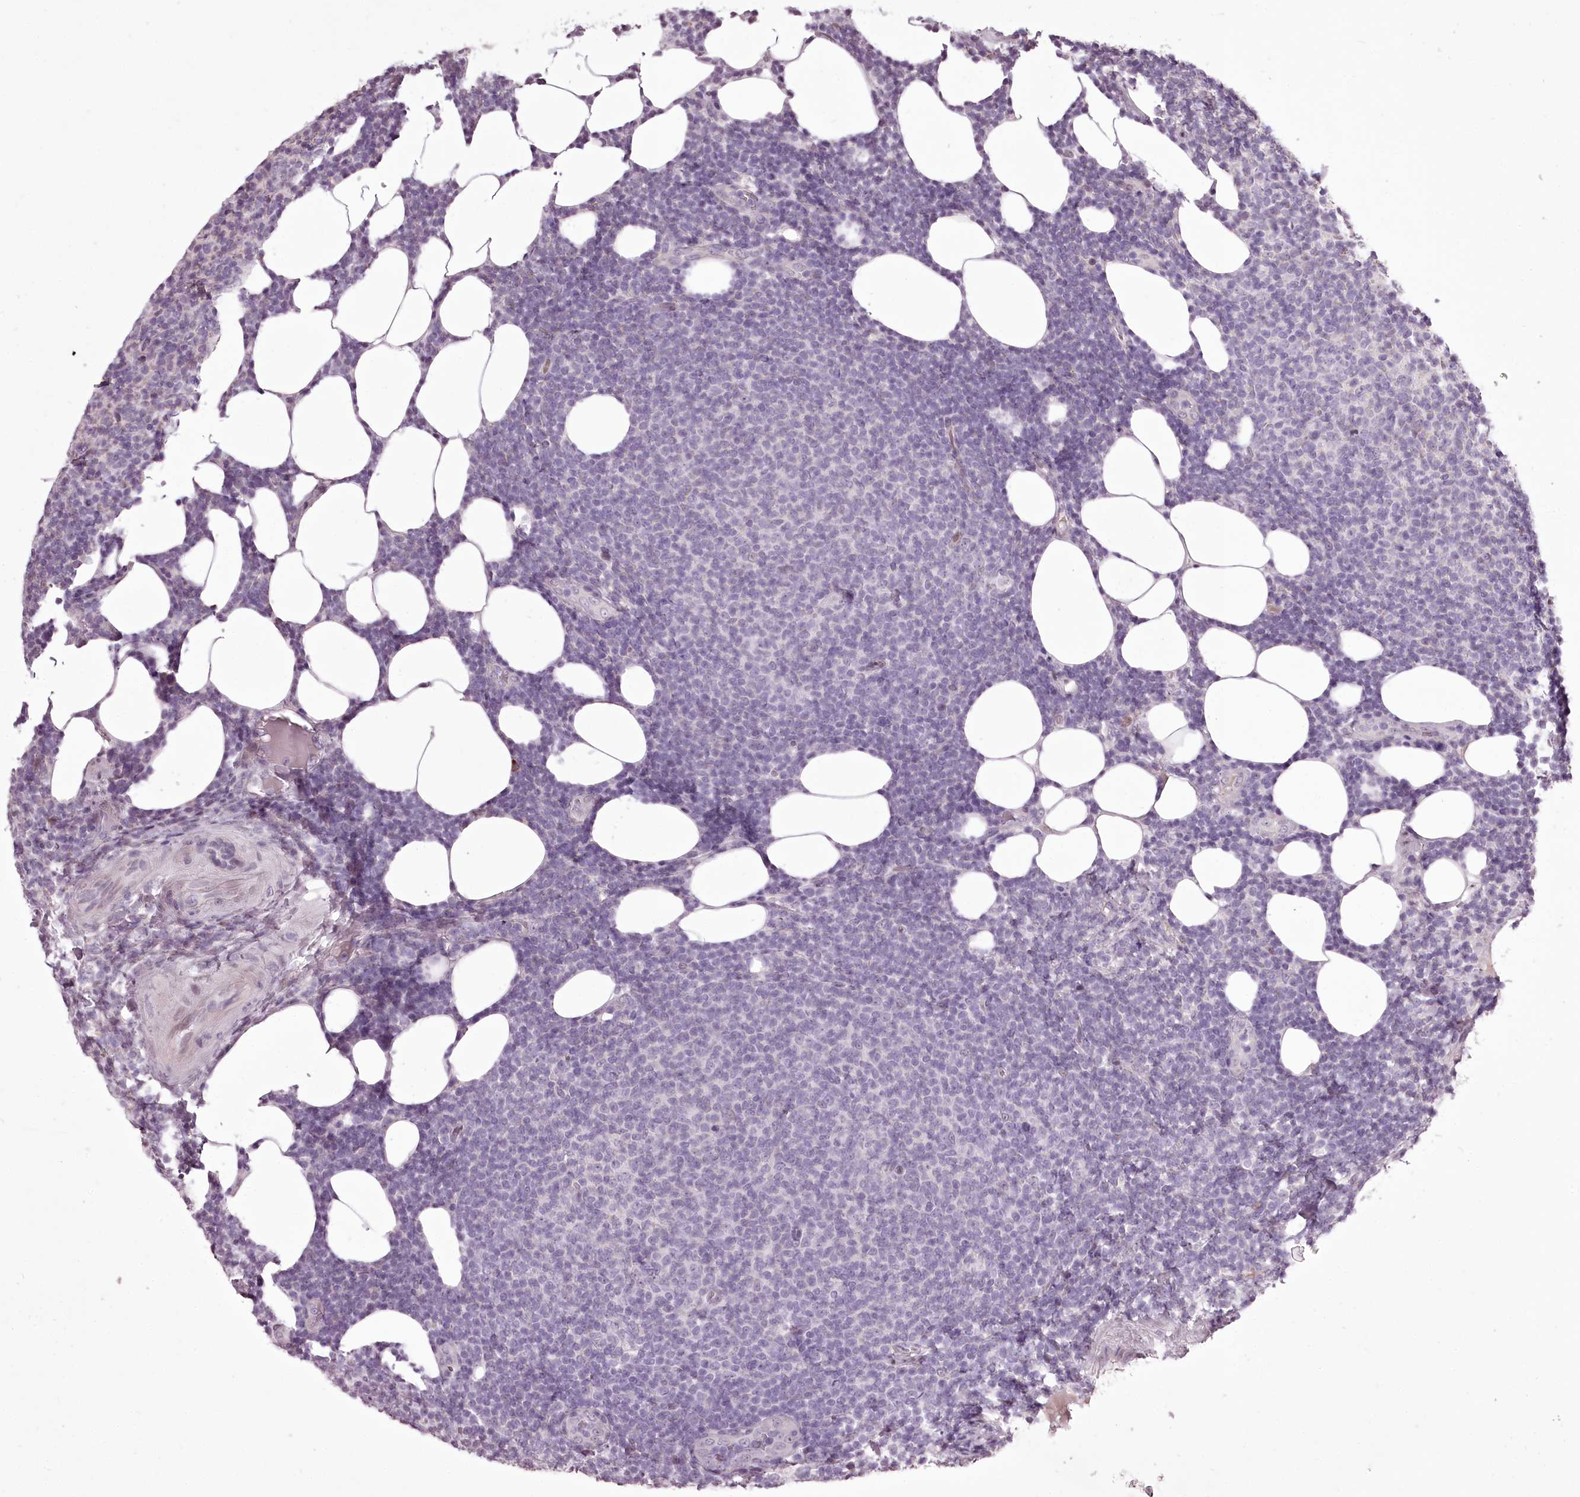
{"staining": {"intensity": "negative", "quantity": "none", "location": "none"}, "tissue": "lymphoma", "cell_type": "Tumor cells", "image_type": "cancer", "snomed": [{"axis": "morphology", "description": "Malignant lymphoma, non-Hodgkin's type, Low grade"}, {"axis": "topography", "description": "Lymph node"}], "caption": "Malignant lymphoma, non-Hodgkin's type (low-grade) was stained to show a protein in brown. There is no significant expression in tumor cells.", "gene": "C1orf56", "patient": {"sex": "male", "age": 66}}